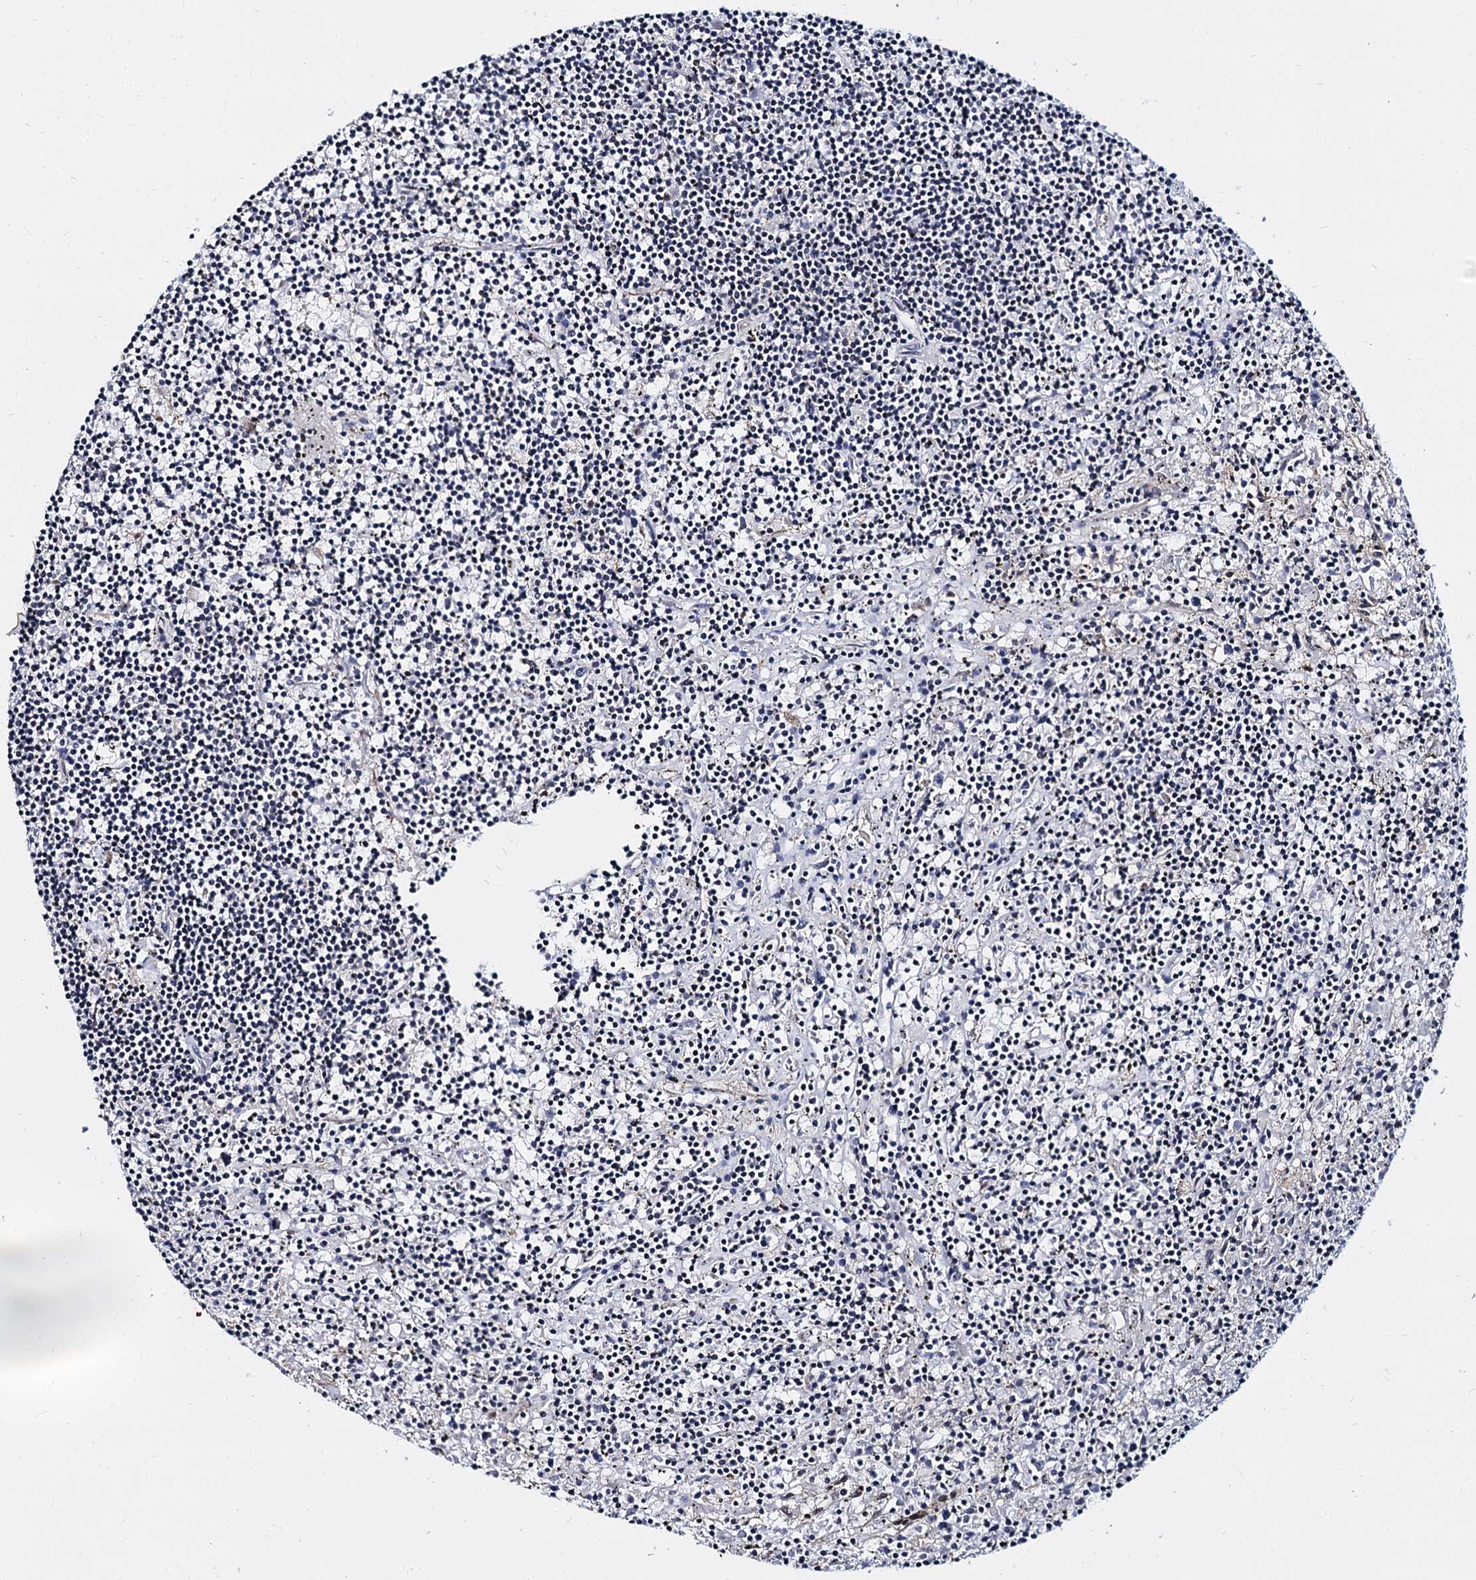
{"staining": {"intensity": "negative", "quantity": "none", "location": "none"}, "tissue": "lymphoma", "cell_type": "Tumor cells", "image_type": "cancer", "snomed": [{"axis": "morphology", "description": "Malignant lymphoma, non-Hodgkin's type, Low grade"}, {"axis": "topography", "description": "Spleen"}], "caption": "Tumor cells are negative for protein expression in human lymphoma. (DAB (3,3'-diaminobenzidine) immunohistochemistry, high magnification).", "gene": "CMAS", "patient": {"sex": "male", "age": 76}}